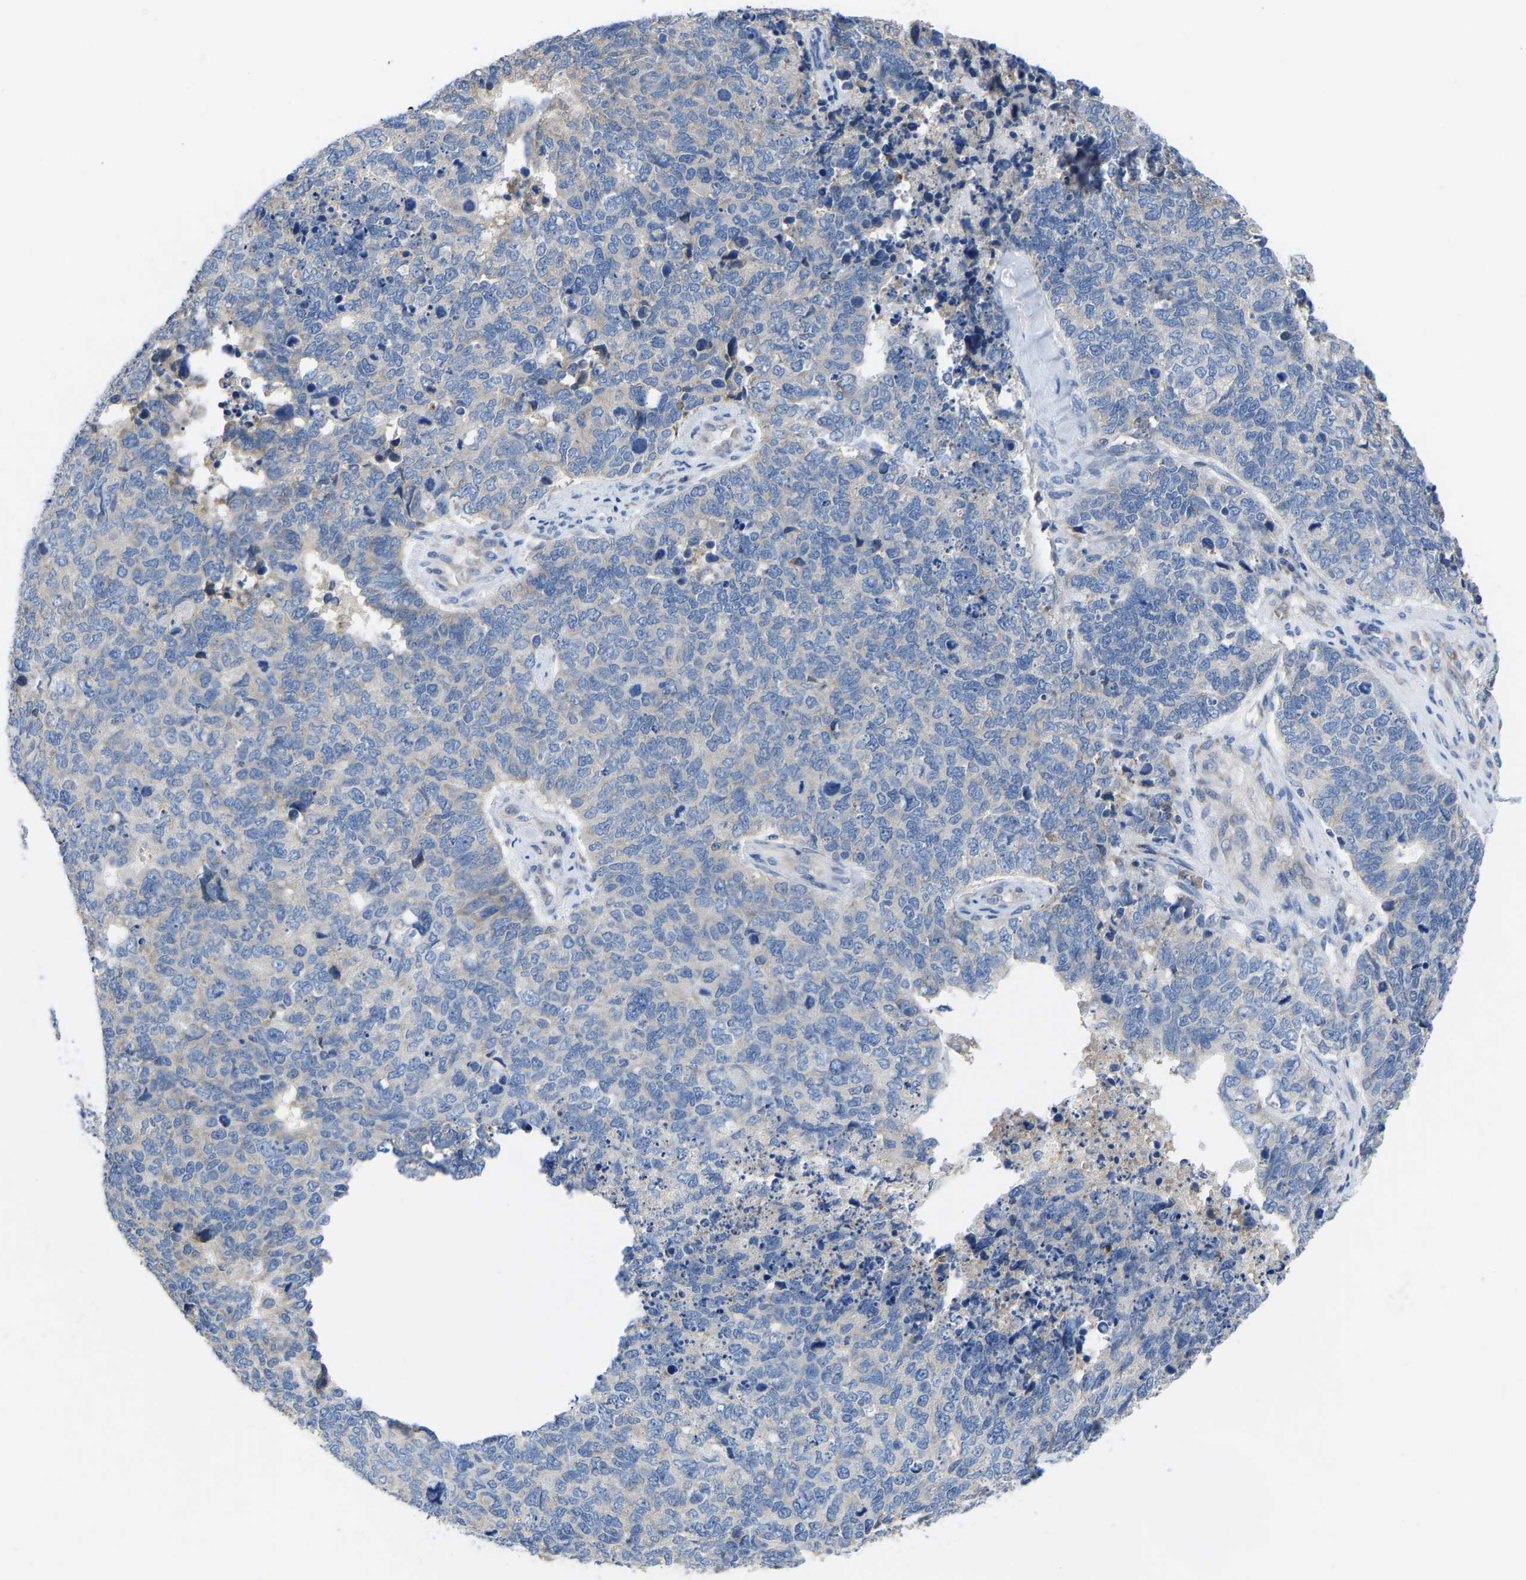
{"staining": {"intensity": "negative", "quantity": "none", "location": "none"}, "tissue": "cervical cancer", "cell_type": "Tumor cells", "image_type": "cancer", "snomed": [{"axis": "morphology", "description": "Squamous cell carcinoma, NOS"}, {"axis": "topography", "description": "Cervix"}], "caption": "DAB (3,3'-diaminobenzidine) immunohistochemical staining of squamous cell carcinoma (cervical) demonstrates no significant expression in tumor cells. (Stains: DAB (3,3'-diaminobenzidine) immunohistochemistry (IHC) with hematoxylin counter stain, Microscopy: brightfield microscopy at high magnification).", "gene": "ABCA10", "patient": {"sex": "female", "age": 63}}